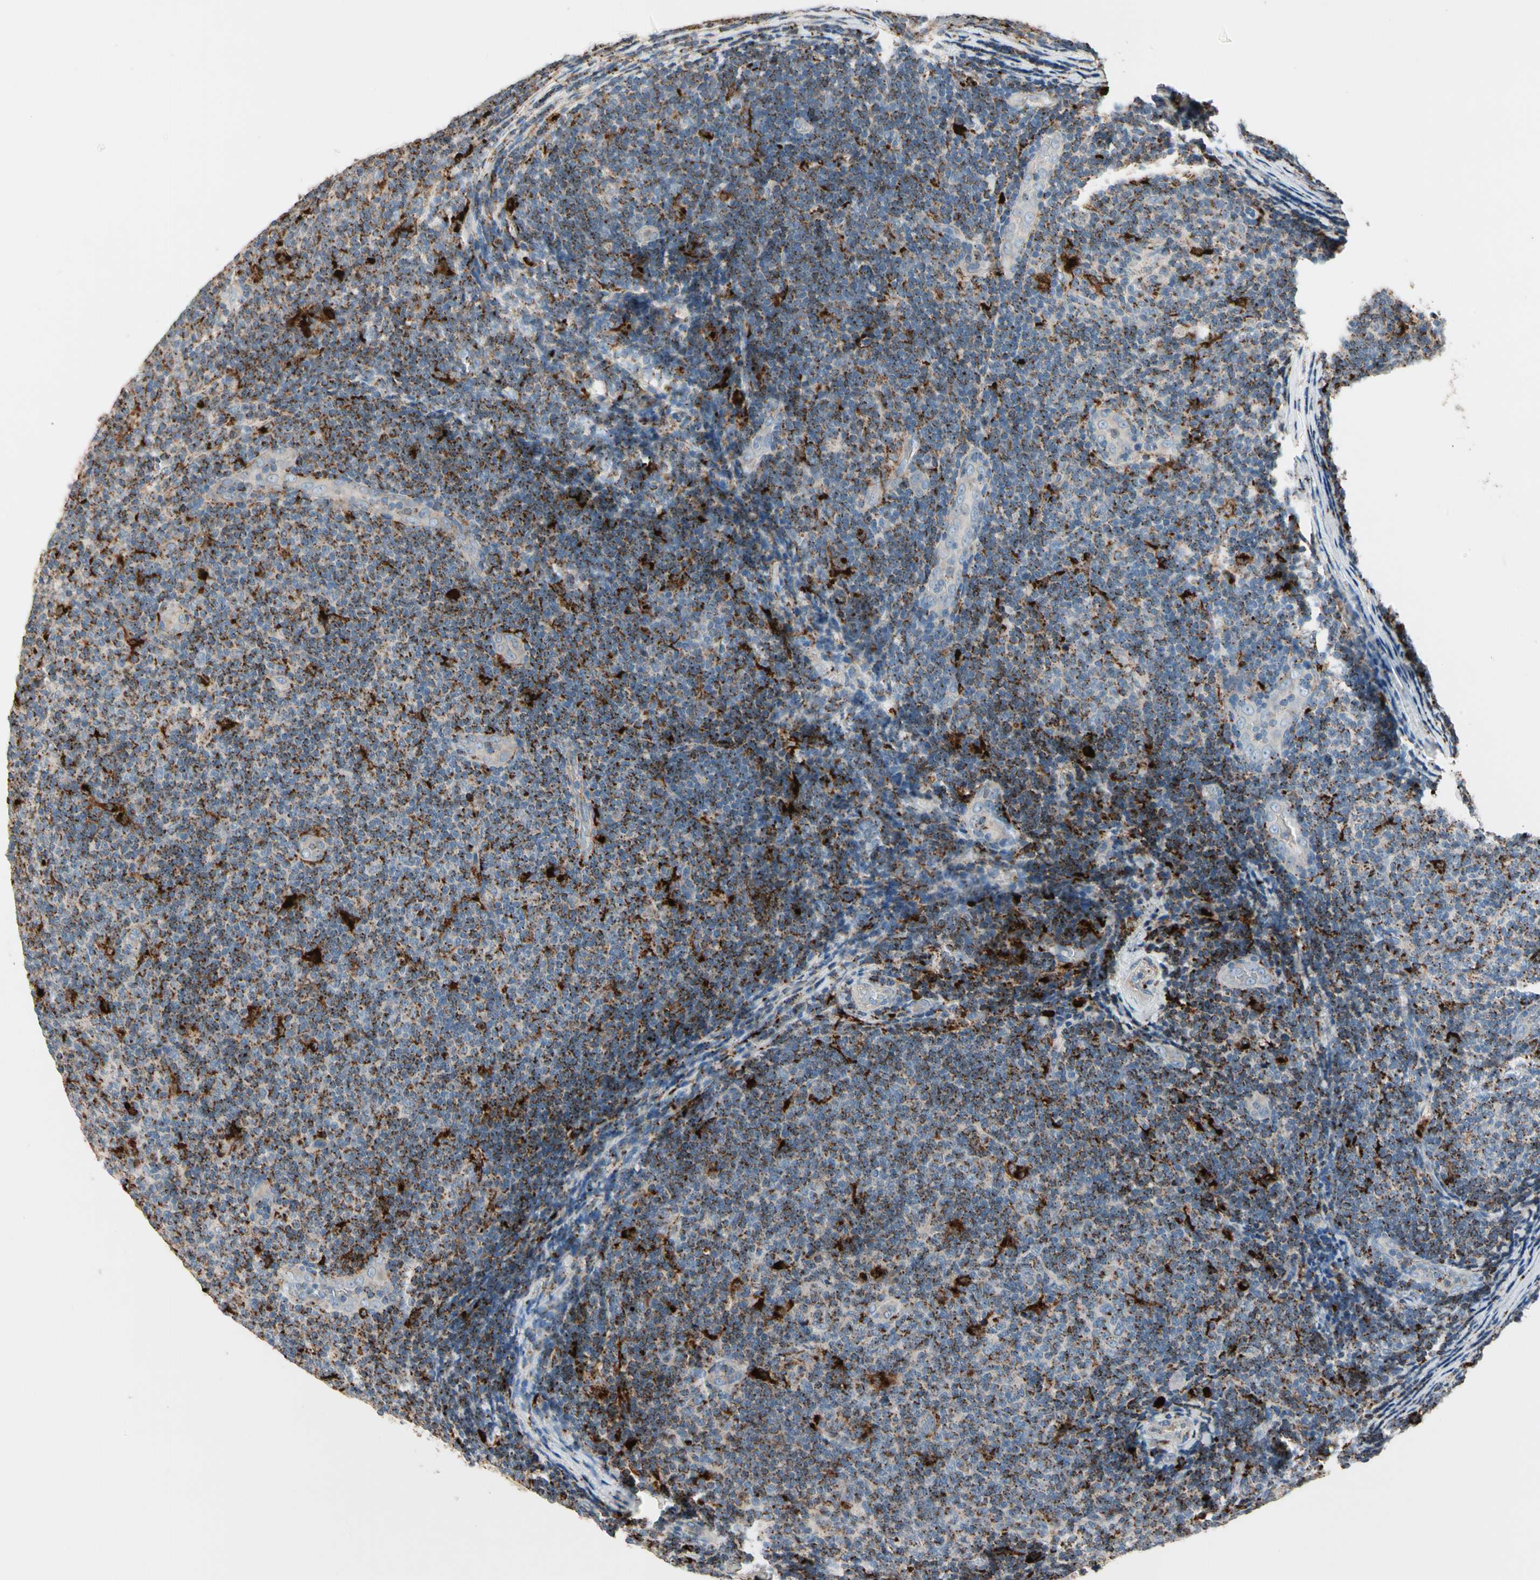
{"staining": {"intensity": "strong", "quantity": ">75%", "location": "cytoplasmic/membranous"}, "tissue": "lymphoma", "cell_type": "Tumor cells", "image_type": "cancer", "snomed": [{"axis": "morphology", "description": "Malignant lymphoma, non-Hodgkin's type, Low grade"}, {"axis": "topography", "description": "Lymph node"}], "caption": "A micrograph showing strong cytoplasmic/membranous positivity in about >75% of tumor cells in low-grade malignant lymphoma, non-Hodgkin's type, as visualized by brown immunohistochemical staining.", "gene": "GM2A", "patient": {"sex": "male", "age": 83}}